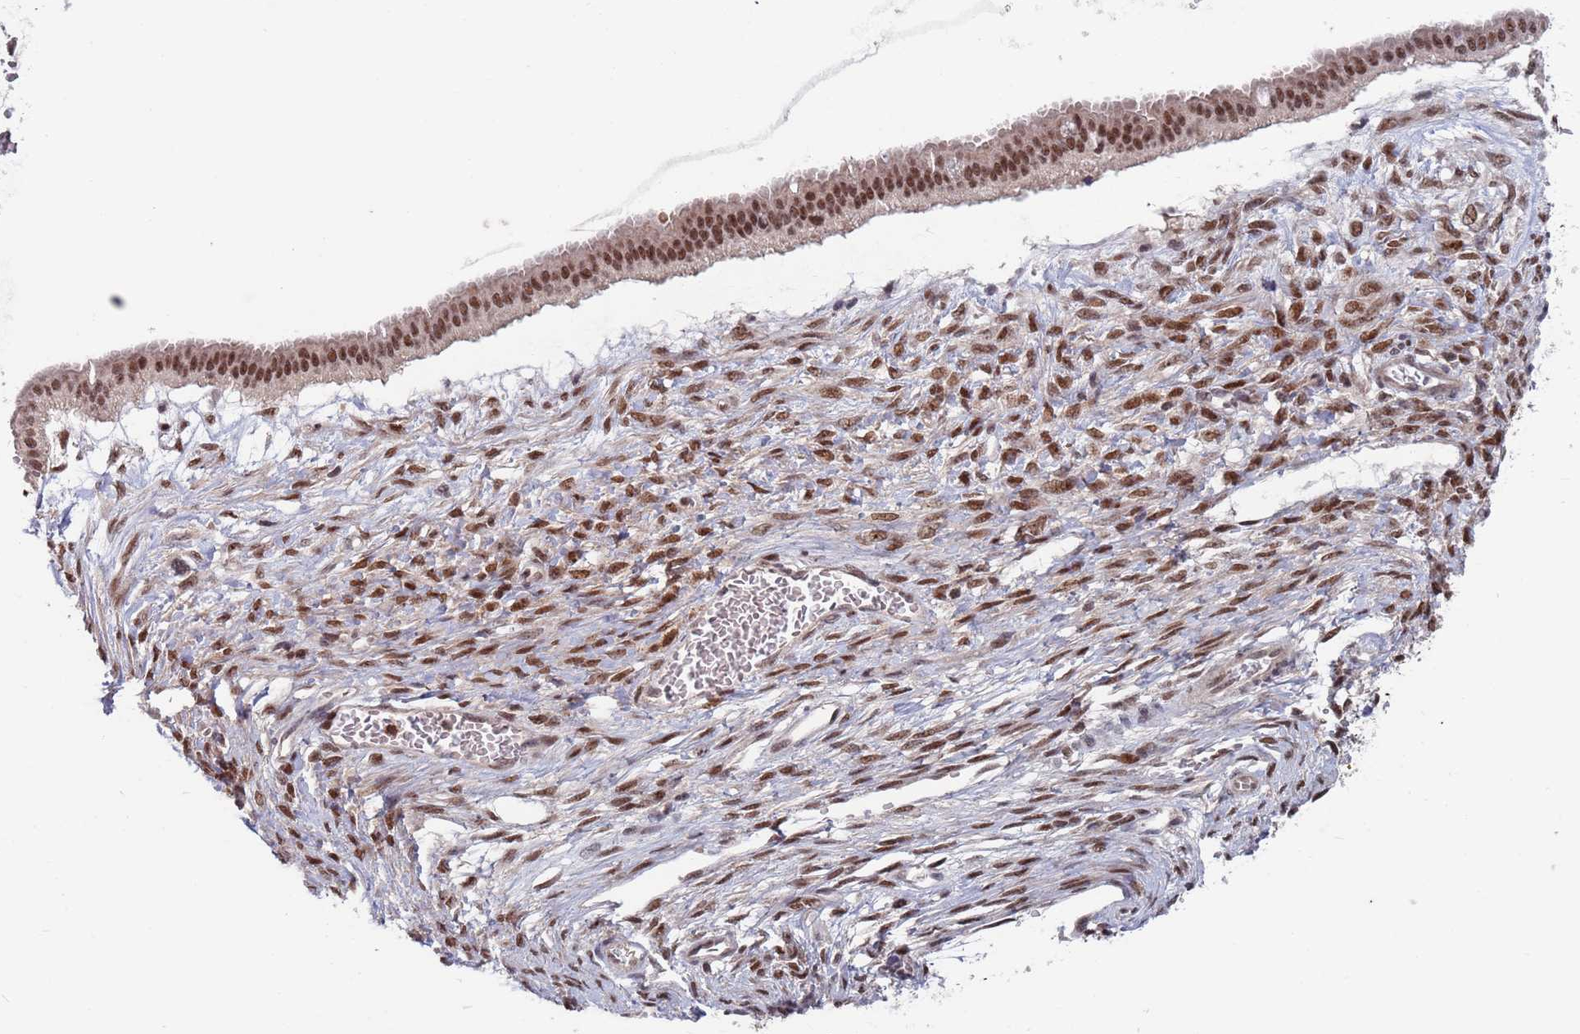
{"staining": {"intensity": "moderate", "quantity": ">75%", "location": "nuclear"}, "tissue": "ovarian cancer", "cell_type": "Tumor cells", "image_type": "cancer", "snomed": [{"axis": "morphology", "description": "Cystadenocarcinoma, mucinous, NOS"}, {"axis": "topography", "description": "Ovary"}], "caption": "This image demonstrates immunohistochemistry staining of human ovarian cancer, with medium moderate nuclear positivity in about >75% of tumor cells.", "gene": "RPP25", "patient": {"sex": "female", "age": 73}}